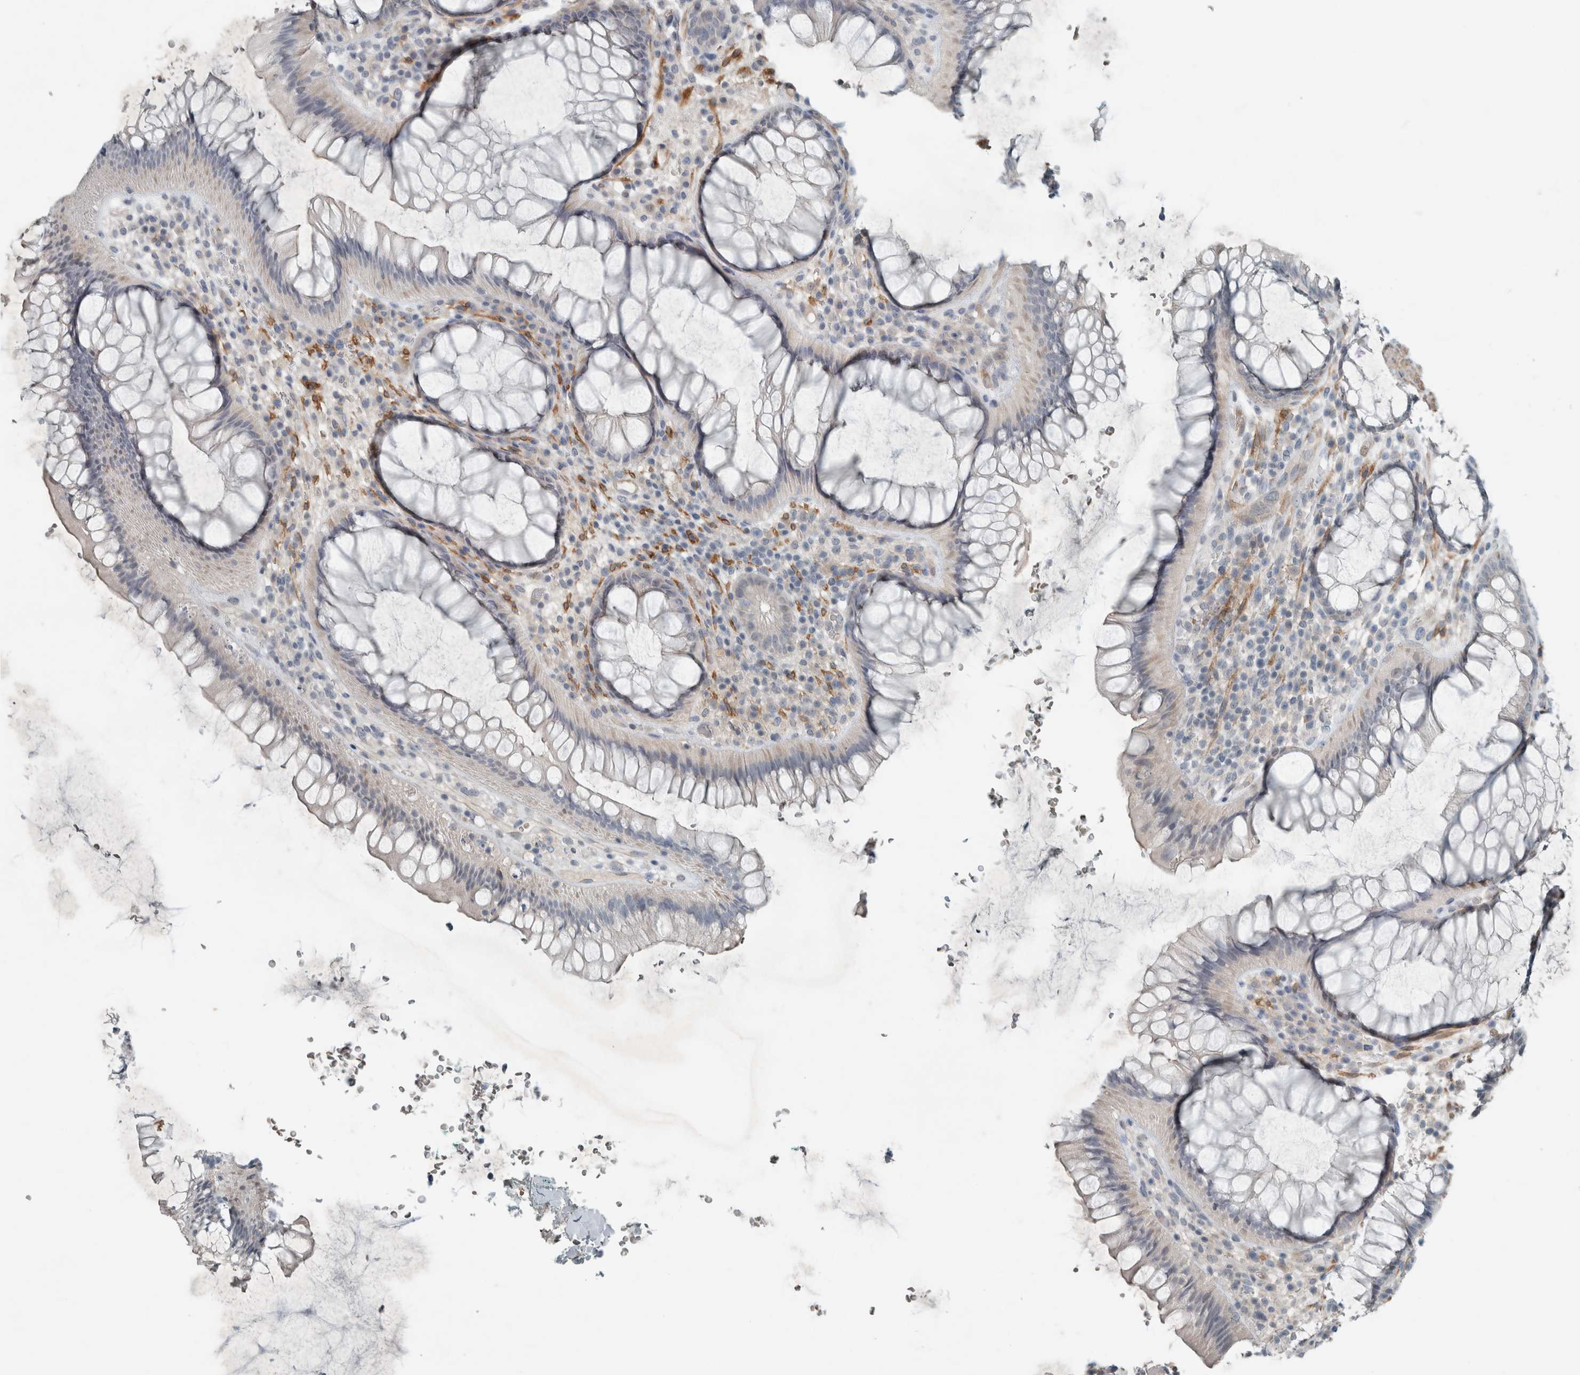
{"staining": {"intensity": "negative", "quantity": "none", "location": "none"}, "tissue": "rectum", "cell_type": "Glandular cells", "image_type": "normal", "snomed": [{"axis": "morphology", "description": "Normal tissue, NOS"}, {"axis": "topography", "description": "Rectum"}], "caption": "Immunohistochemical staining of benign human rectum demonstrates no significant positivity in glandular cells. (Brightfield microscopy of DAB IHC at high magnification).", "gene": "JADE2", "patient": {"sex": "male", "age": 51}}